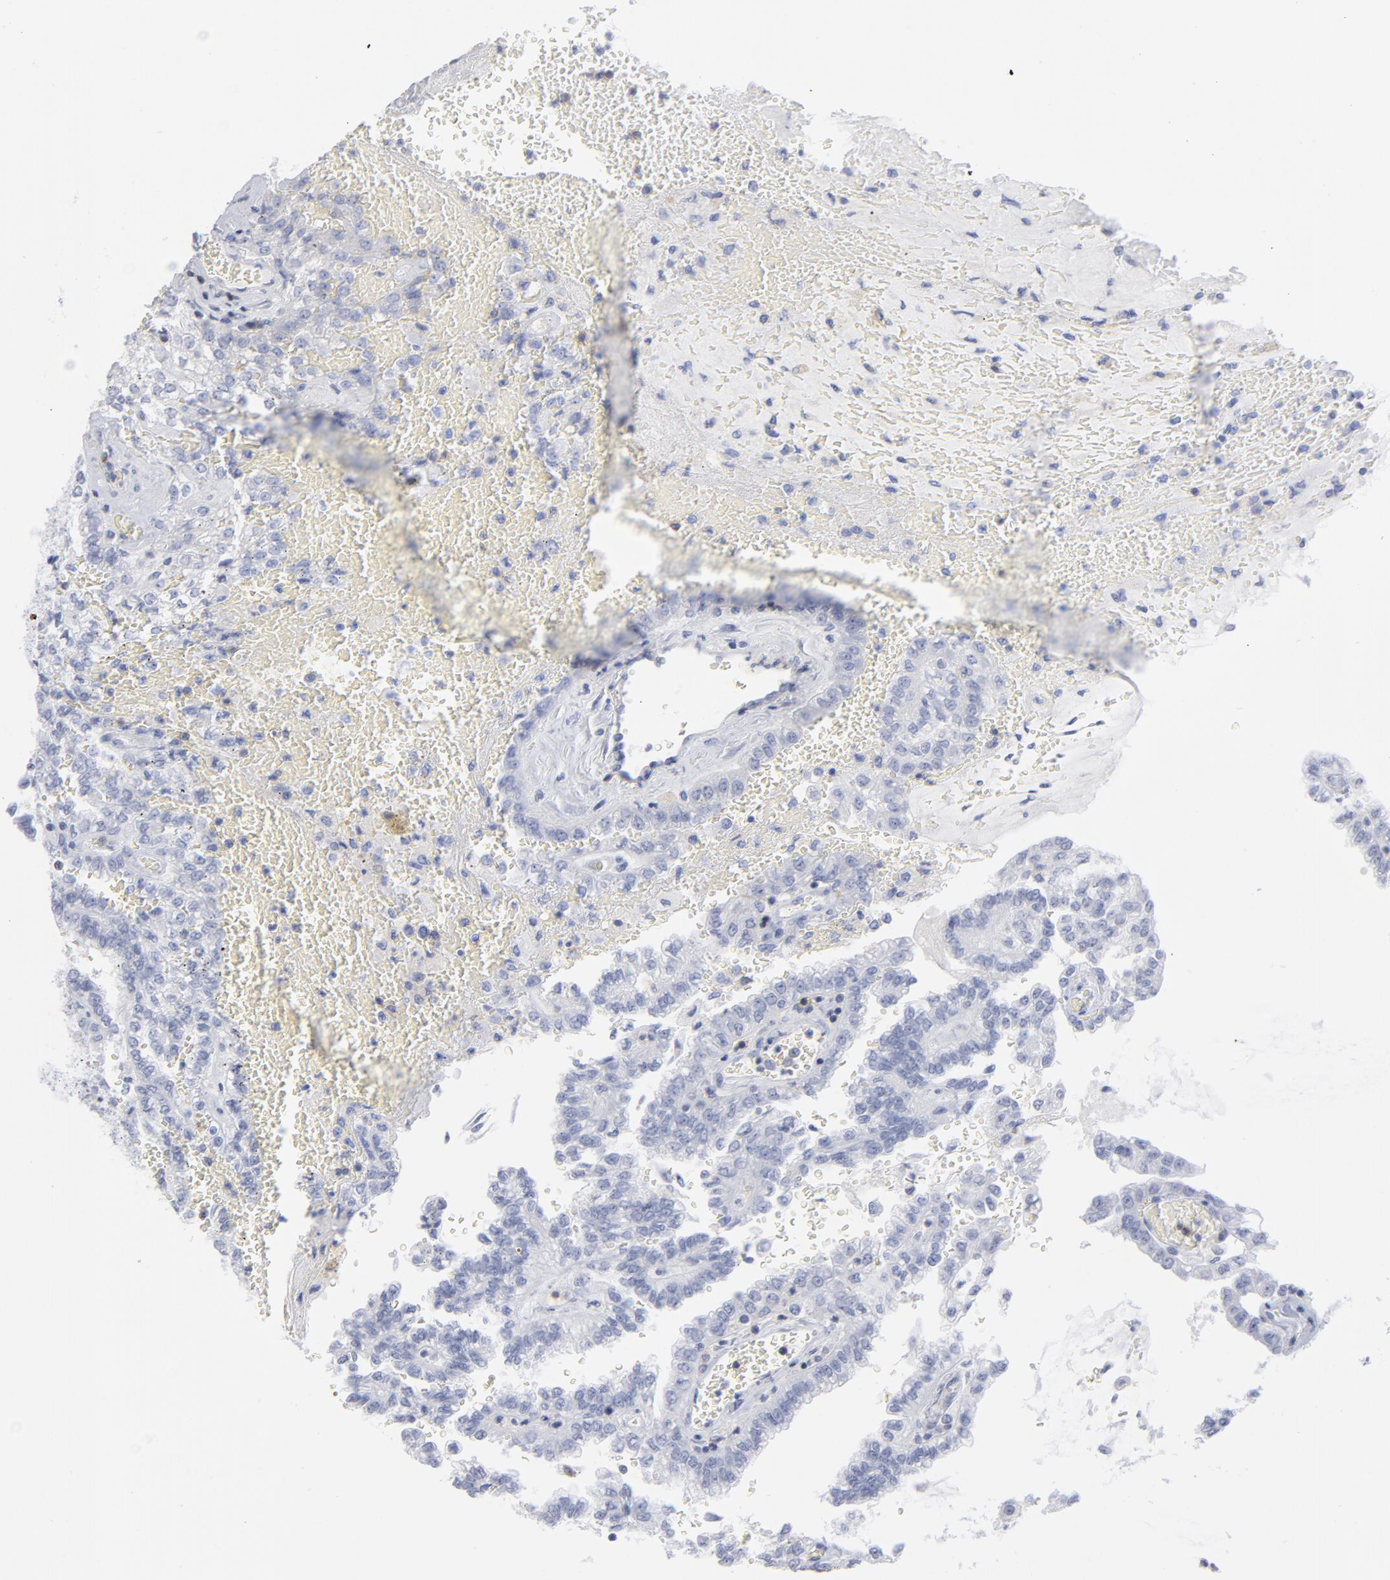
{"staining": {"intensity": "negative", "quantity": "none", "location": "none"}, "tissue": "renal cancer", "cell_type": "Tumor cells", "image_type": "cancer", "snomed": [{"axis": "morphology", "description": "Inflammation, NOS"}, {"axis": "morphology", "description": "Adenocarcinoma, NOS"}, {"axis": "topography", "description": "Kidney"}], "caption": "Immunohistochemical staining of adenocarcinoma (renal) reveals no significant expression in tumor cells.", "gene": "P2RY8", "patient": {"sex": "male", "age": 68}}